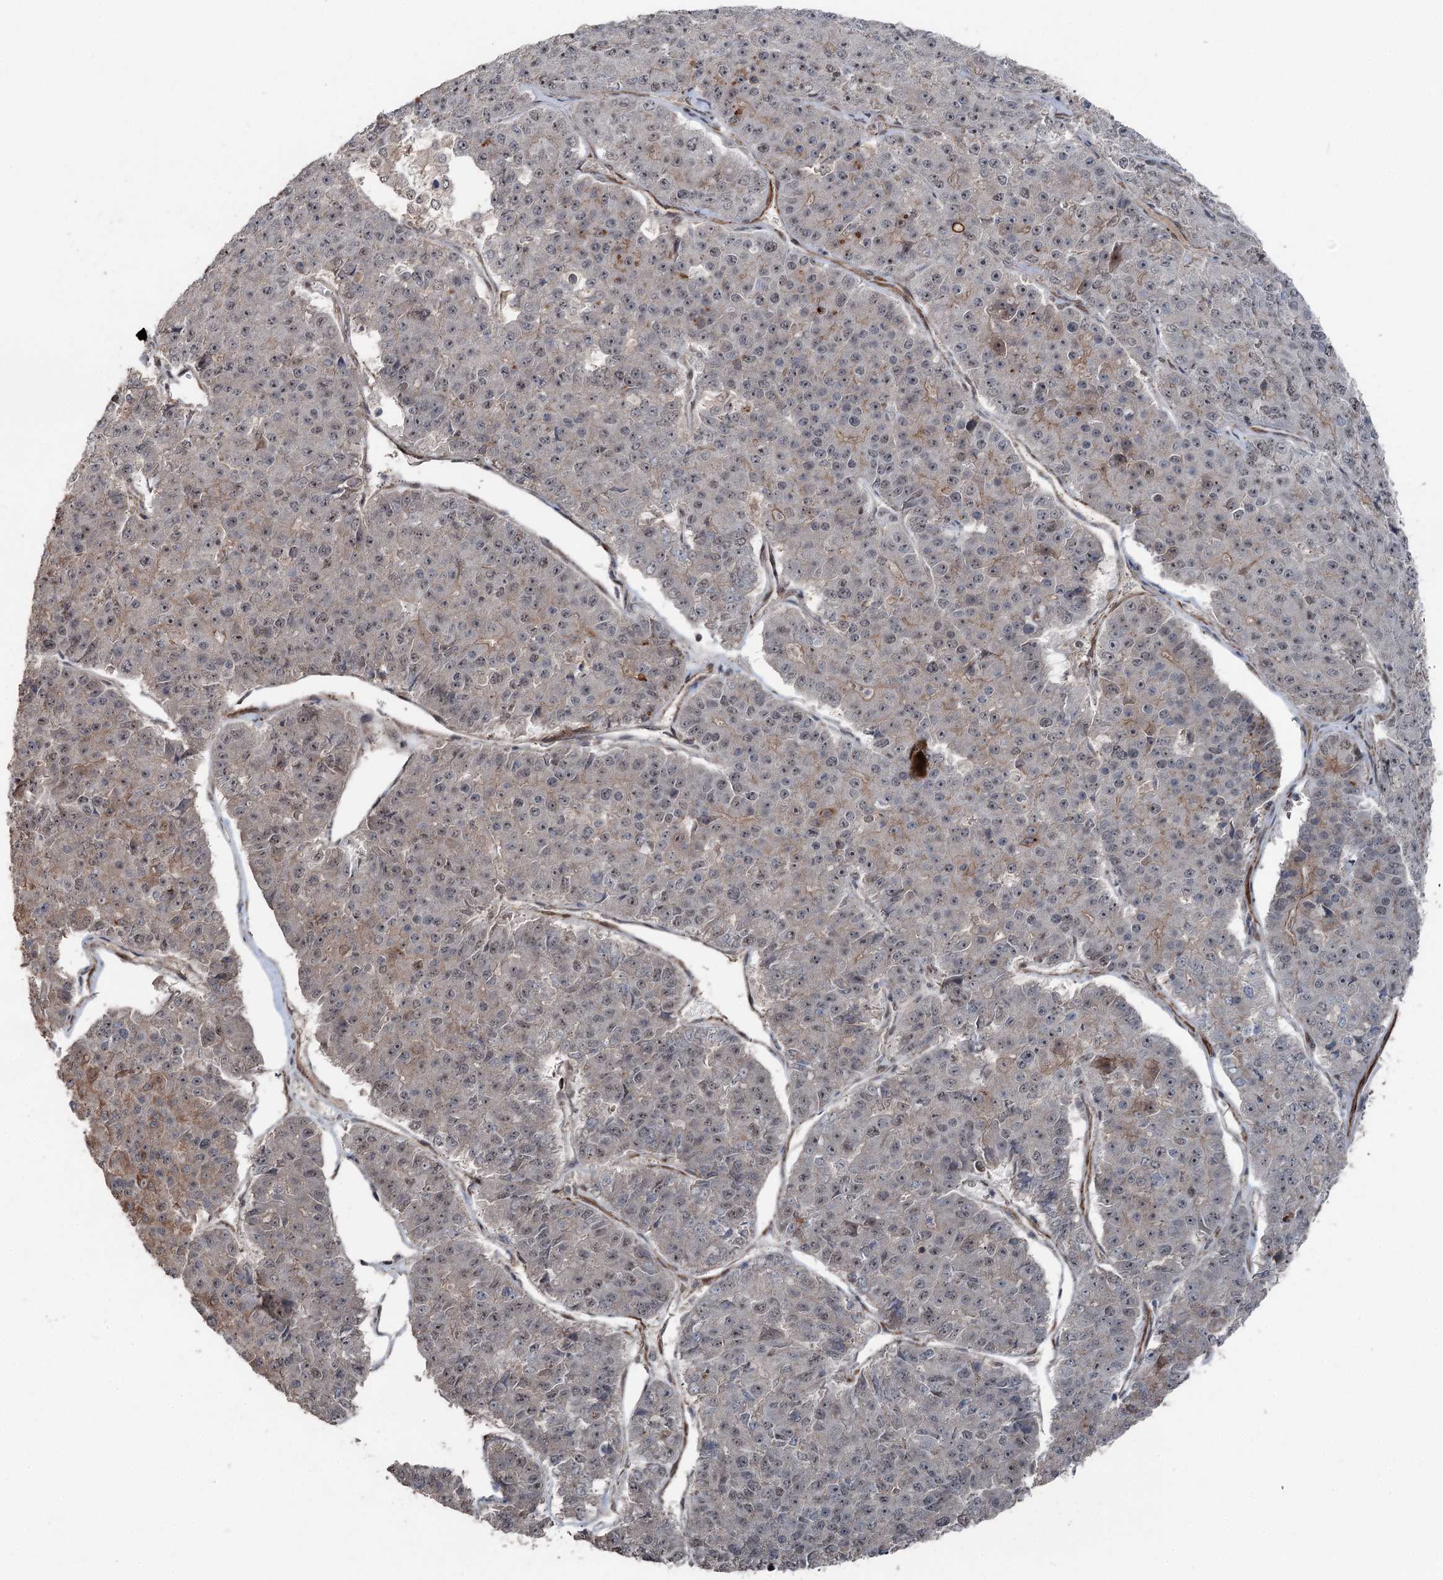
{"staining": {"intensity": "moderate", "quantity": "25%-75%", "location": "cytoplasmic/membranous"}, "tissue": "pancreatic cancer", "cell_type": "Tumor cells", "image_type": "cancer", "snomed": [{"axis": "morphology", "description": "Adenocarcinoma, NOS"}, {"axis": "topography", "description": "Pancreas"}], "caption": "Immunohistochemical staining of pancreatic cancer demonstrates moderate cytoplasmic/membranous protein expression in approximately 25%-75% of tumor cells. (brown staining indicates protein expression, while blue staining denotes nuclei).", "gene": "CCDC82", "patient": {"sex": "male", "age": 50}}